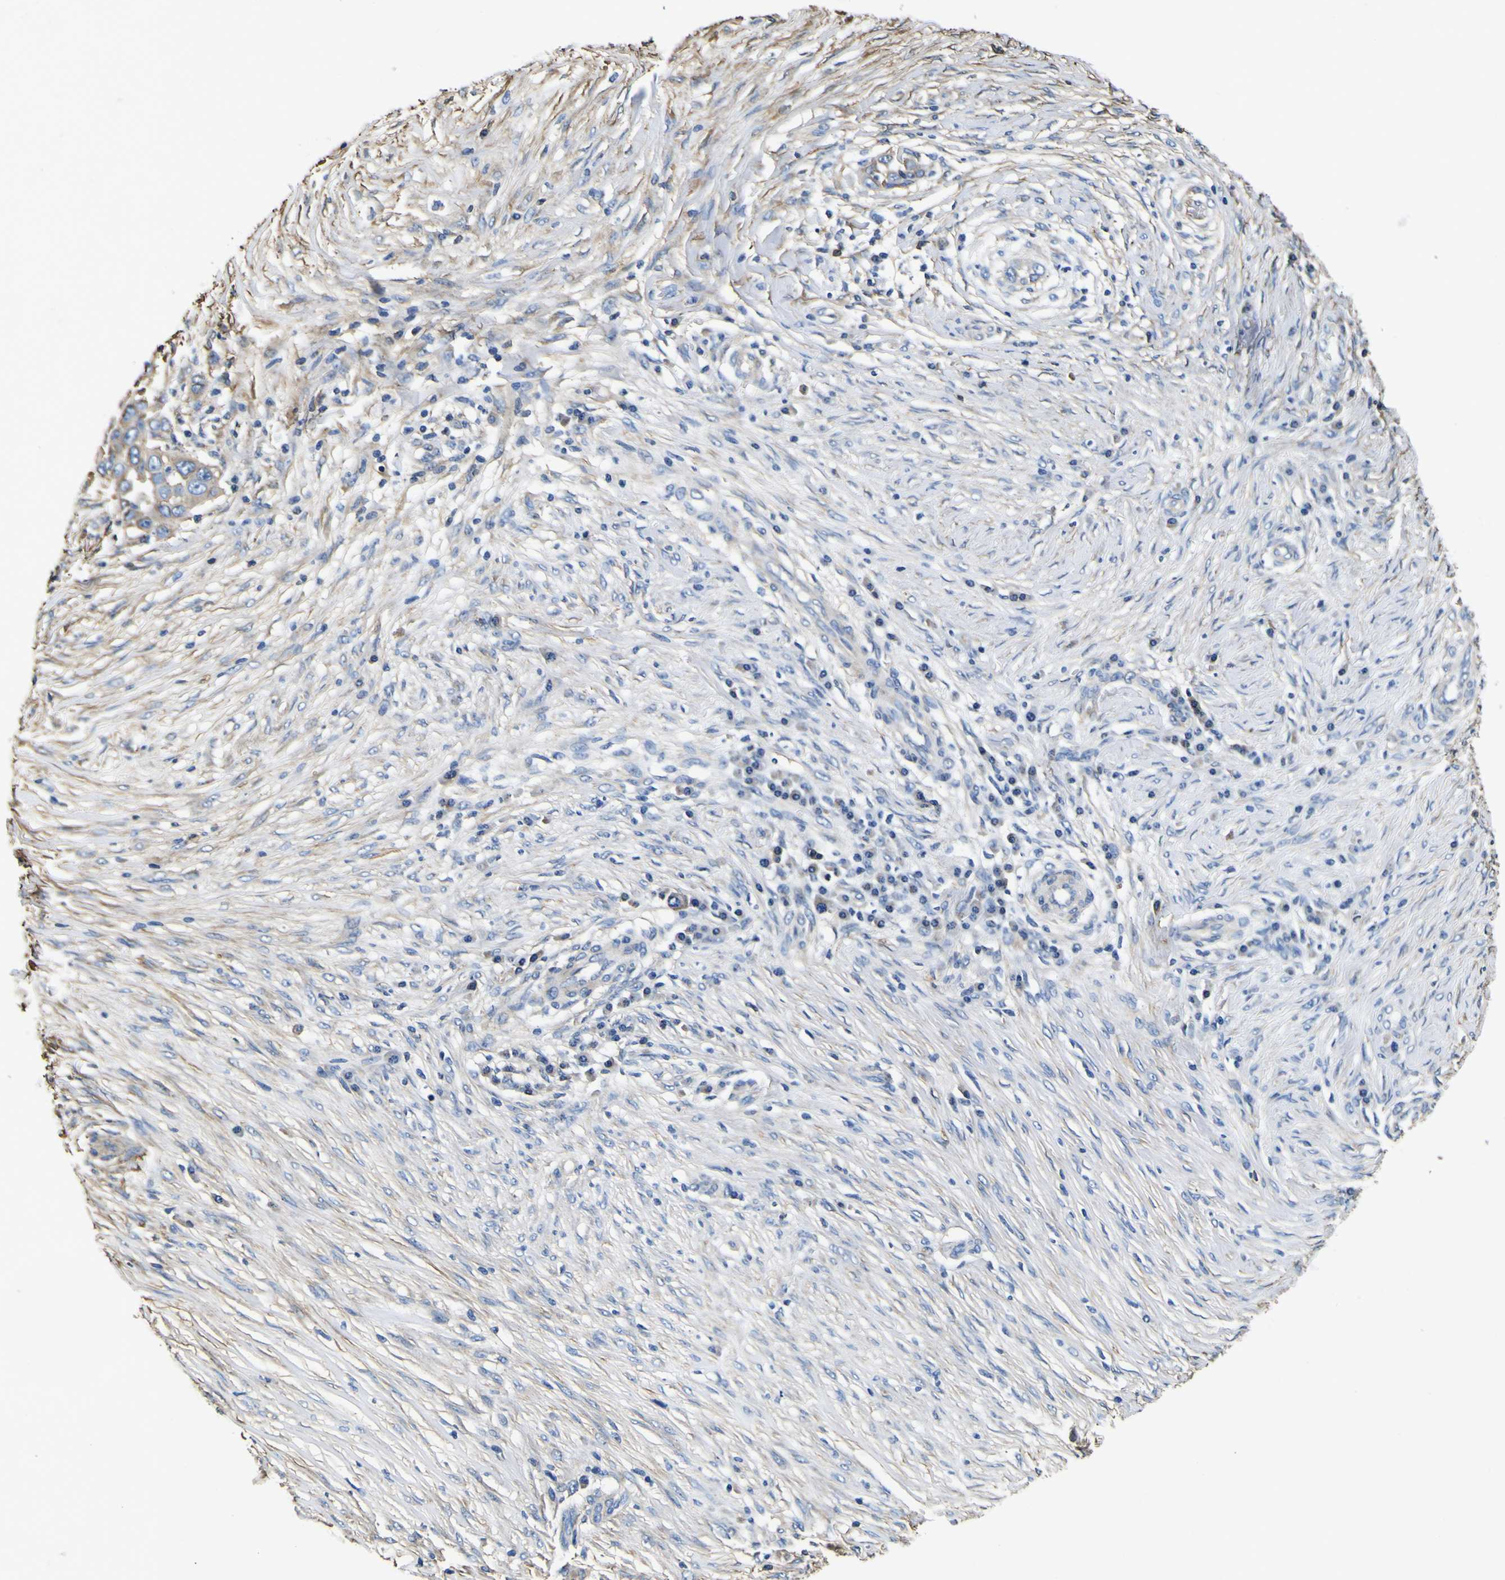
{"staining": {"intensity": "weak", "quantity": "25%-75%", "location": "cytoplasmic/membranous"}, "tissue": "skin cancer", "cell_type": "Tumor cells", "image_type": "cancer", "snomed": [{"axis": "morphology", "description": "Squamous cell carcinoma, NOS"}, {"axis": "topography", "description": "Skin"}], "caption": "Squamous cell carcinoma (skin) stained with a protein marker reveals weak staining in tumor cells.", "gene": "TUBA1B", "patient": {"sex": "female", "age": 44}}